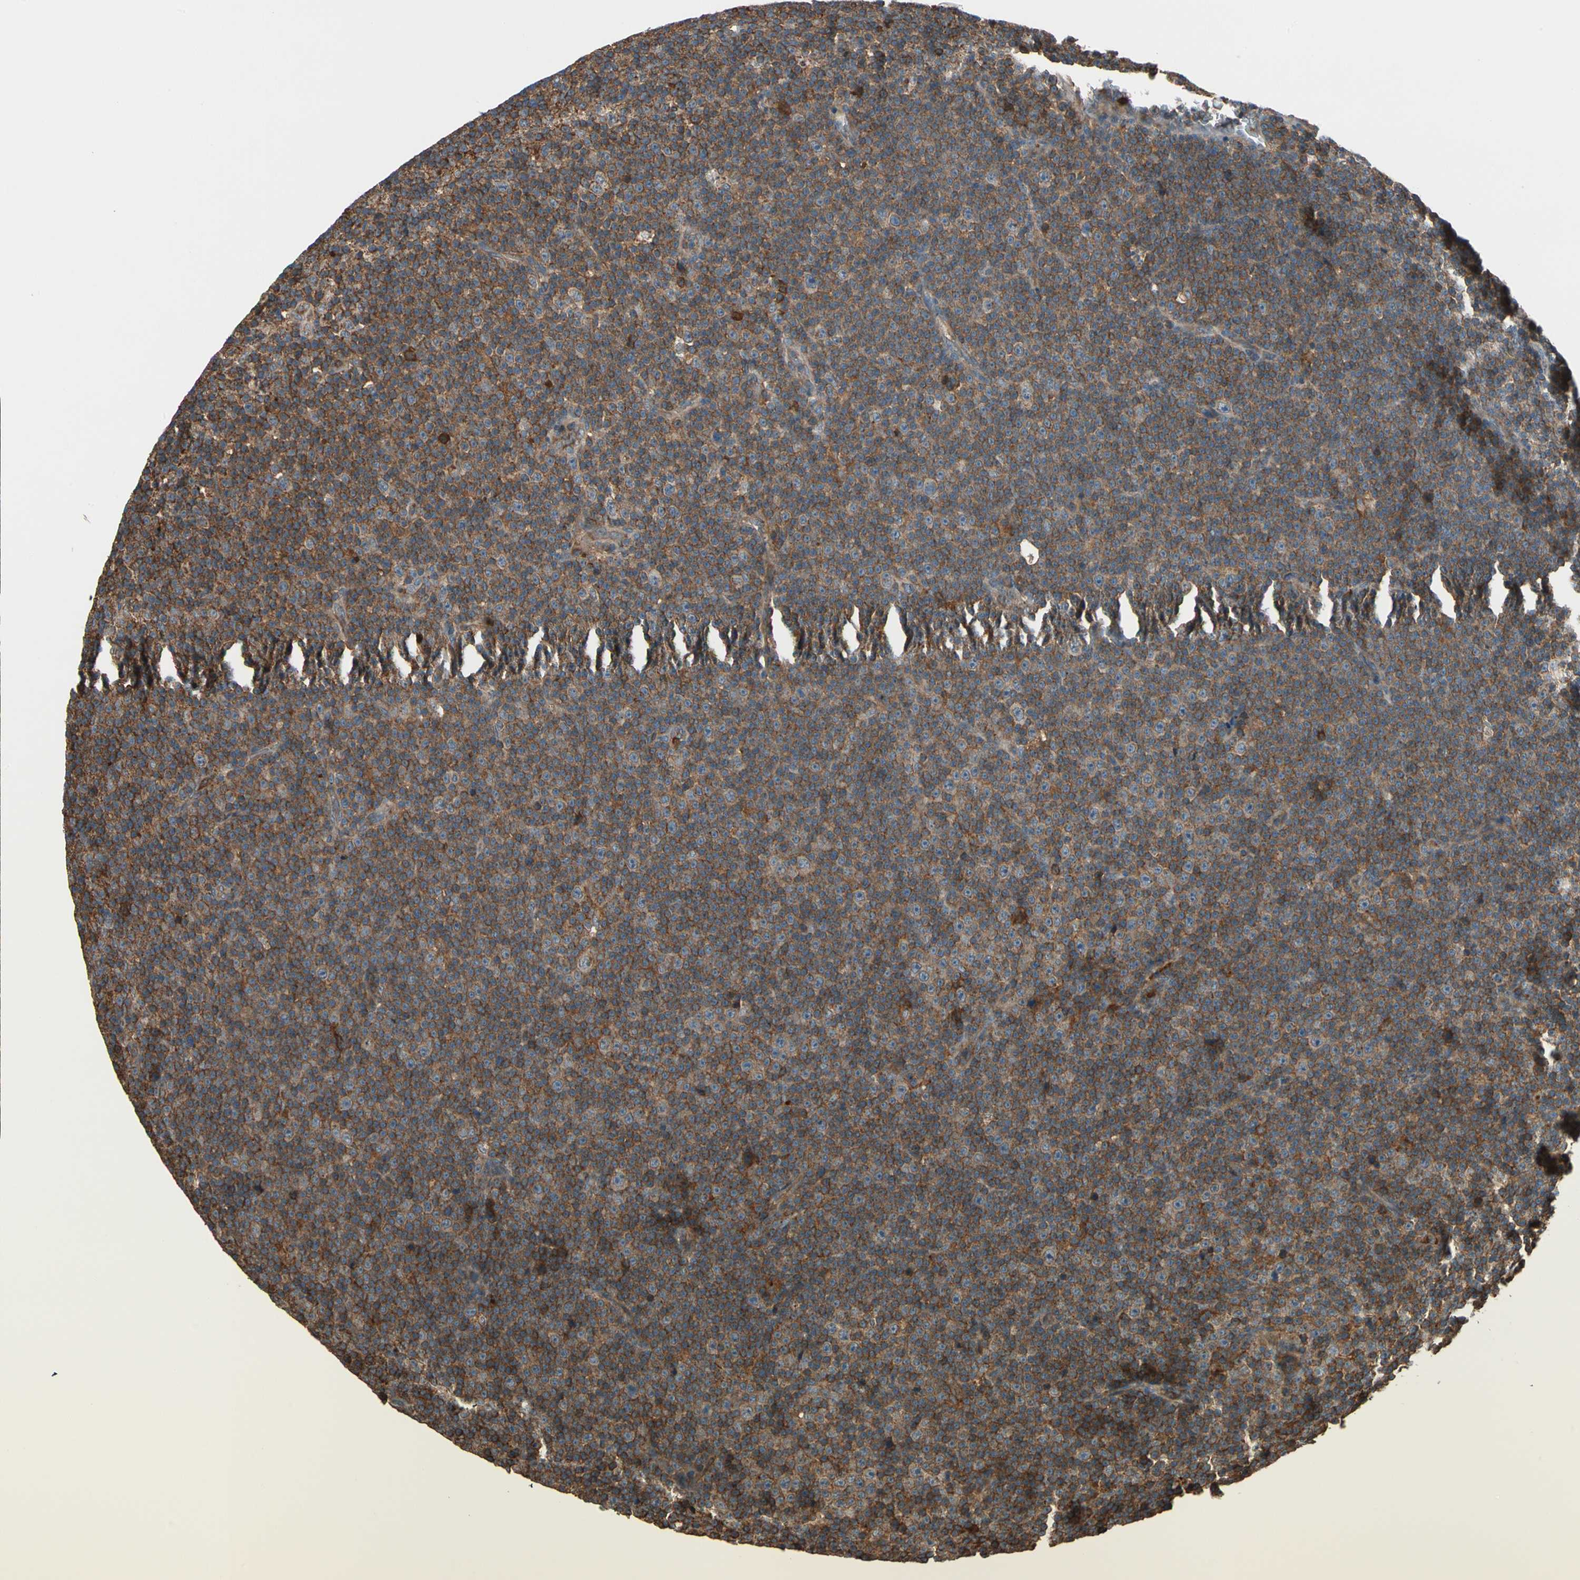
{"staining": {"intensity": "strong", "quantity": ">75%", "location": "cytoplasmic/membranous"}, "tissue": "lymphoma", "cell_type": "Tumor cells", "image_type": "cancer", "snomed": [{"axis": "morphology", "description": "Malignant lymphoma, non-Hodgkin's type, Low grade"}, {"axis": "topography", "description": "Lymph node"}], "caption": "The histopathology image exhibits immunohistochemical staining of lymphoma. There is strong cytoplasmic/membranous staining is identified in about >75% of tumor cells. Nuclei are stained in blue.", "gene": "STX11", "patient": {"sex": "female", "age": 67}}